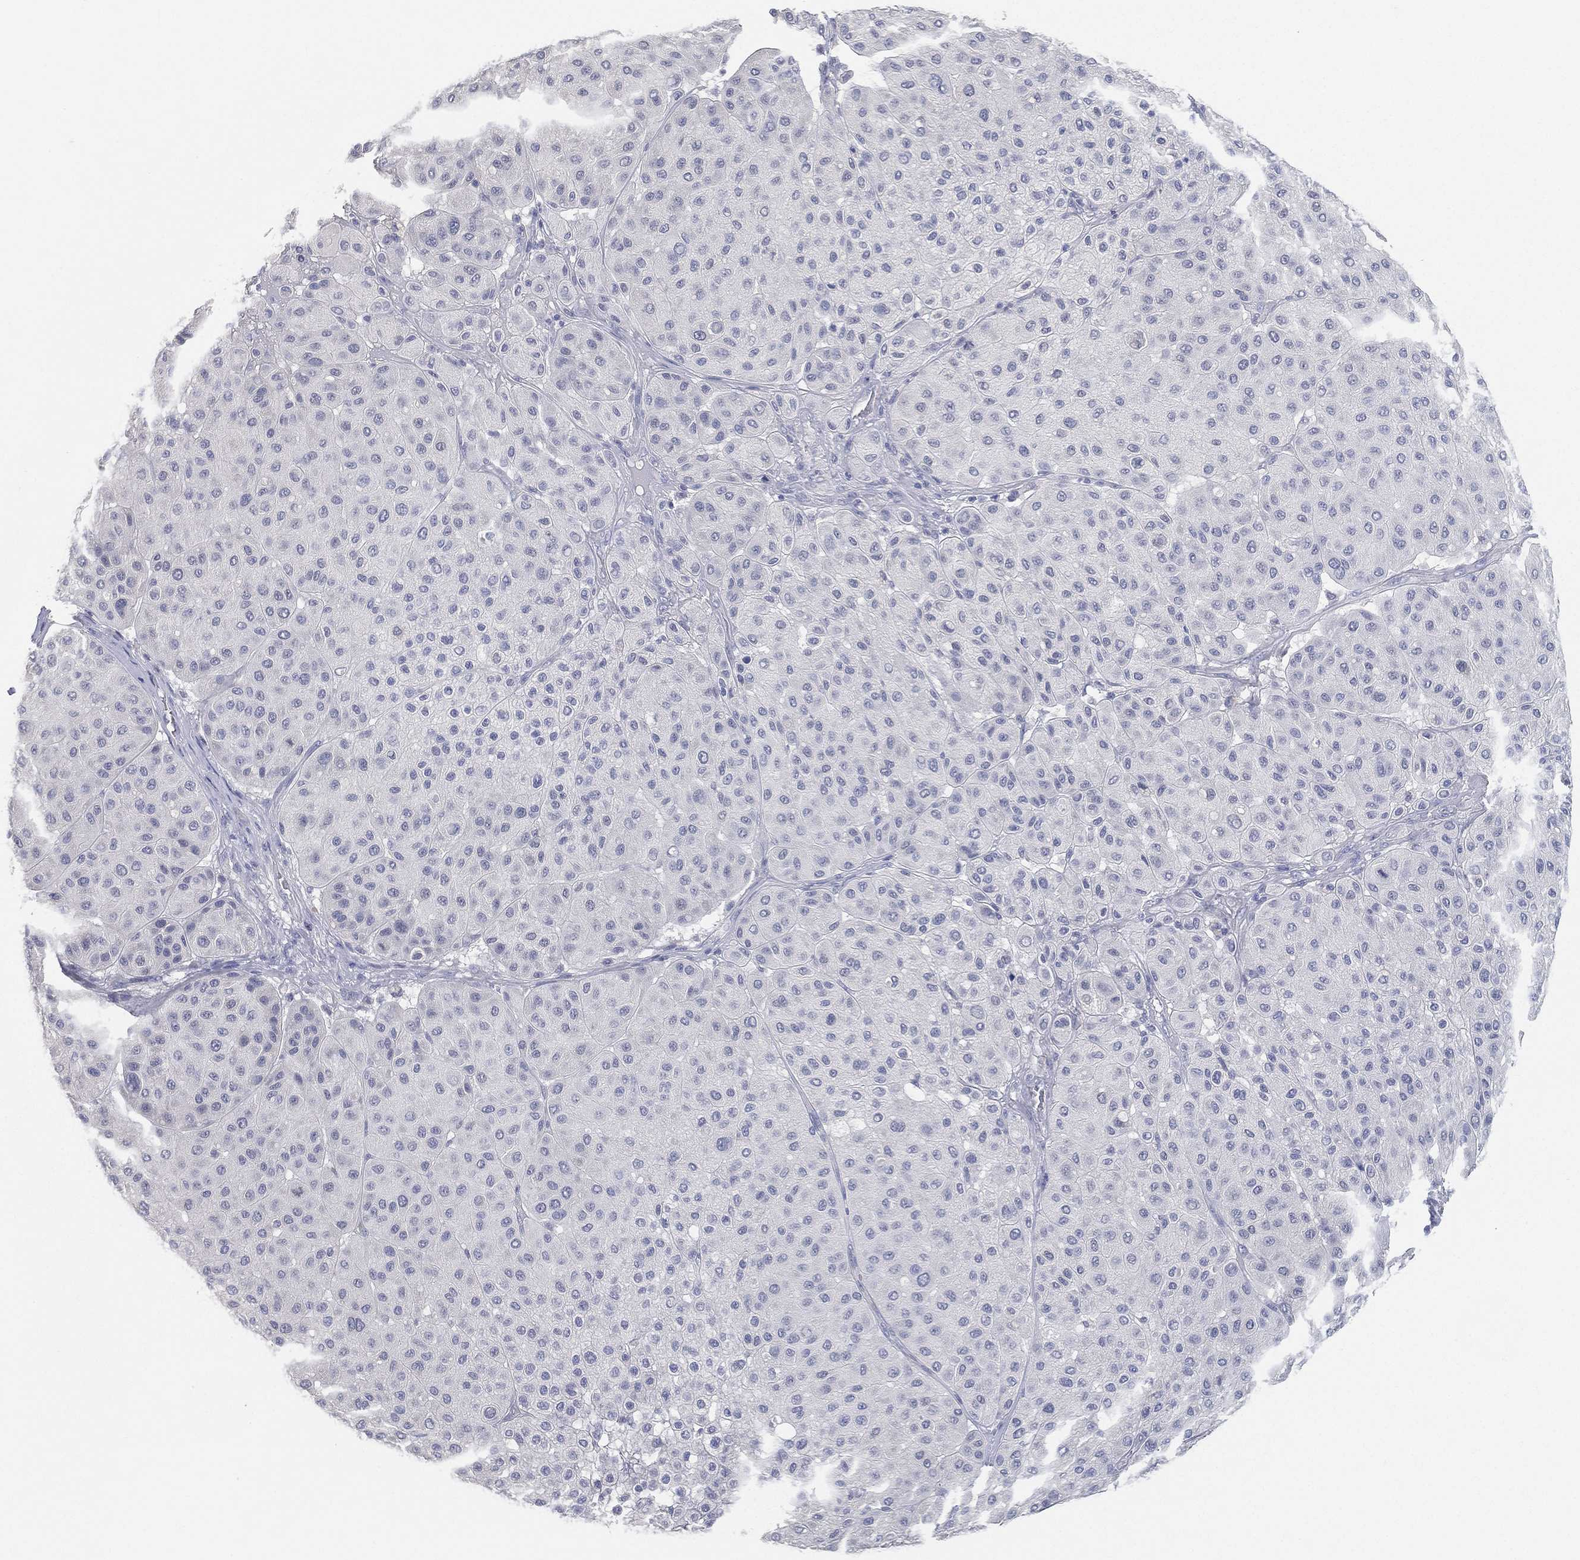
{"staining": {"intensity": "negative", "quantity": "none", "location": "none"}, "tissue": "melanoma", "cell_type": "Tumor cells", "image_type": "cancer", "snomed": [{"axis": "morphology", "description": "Malignant melanoma, Metastatic site"}, {"axis": "topography", "description": "Smooth muscle"}], "caption": "An IHC photomicrograph of malignant melanoma (metastatic site) is shown. There is no staining in tumor cells of malignant melanoma (metastatic site).", "gene": "FAM187B", "patient": {"sex": "male", "age": 41}}